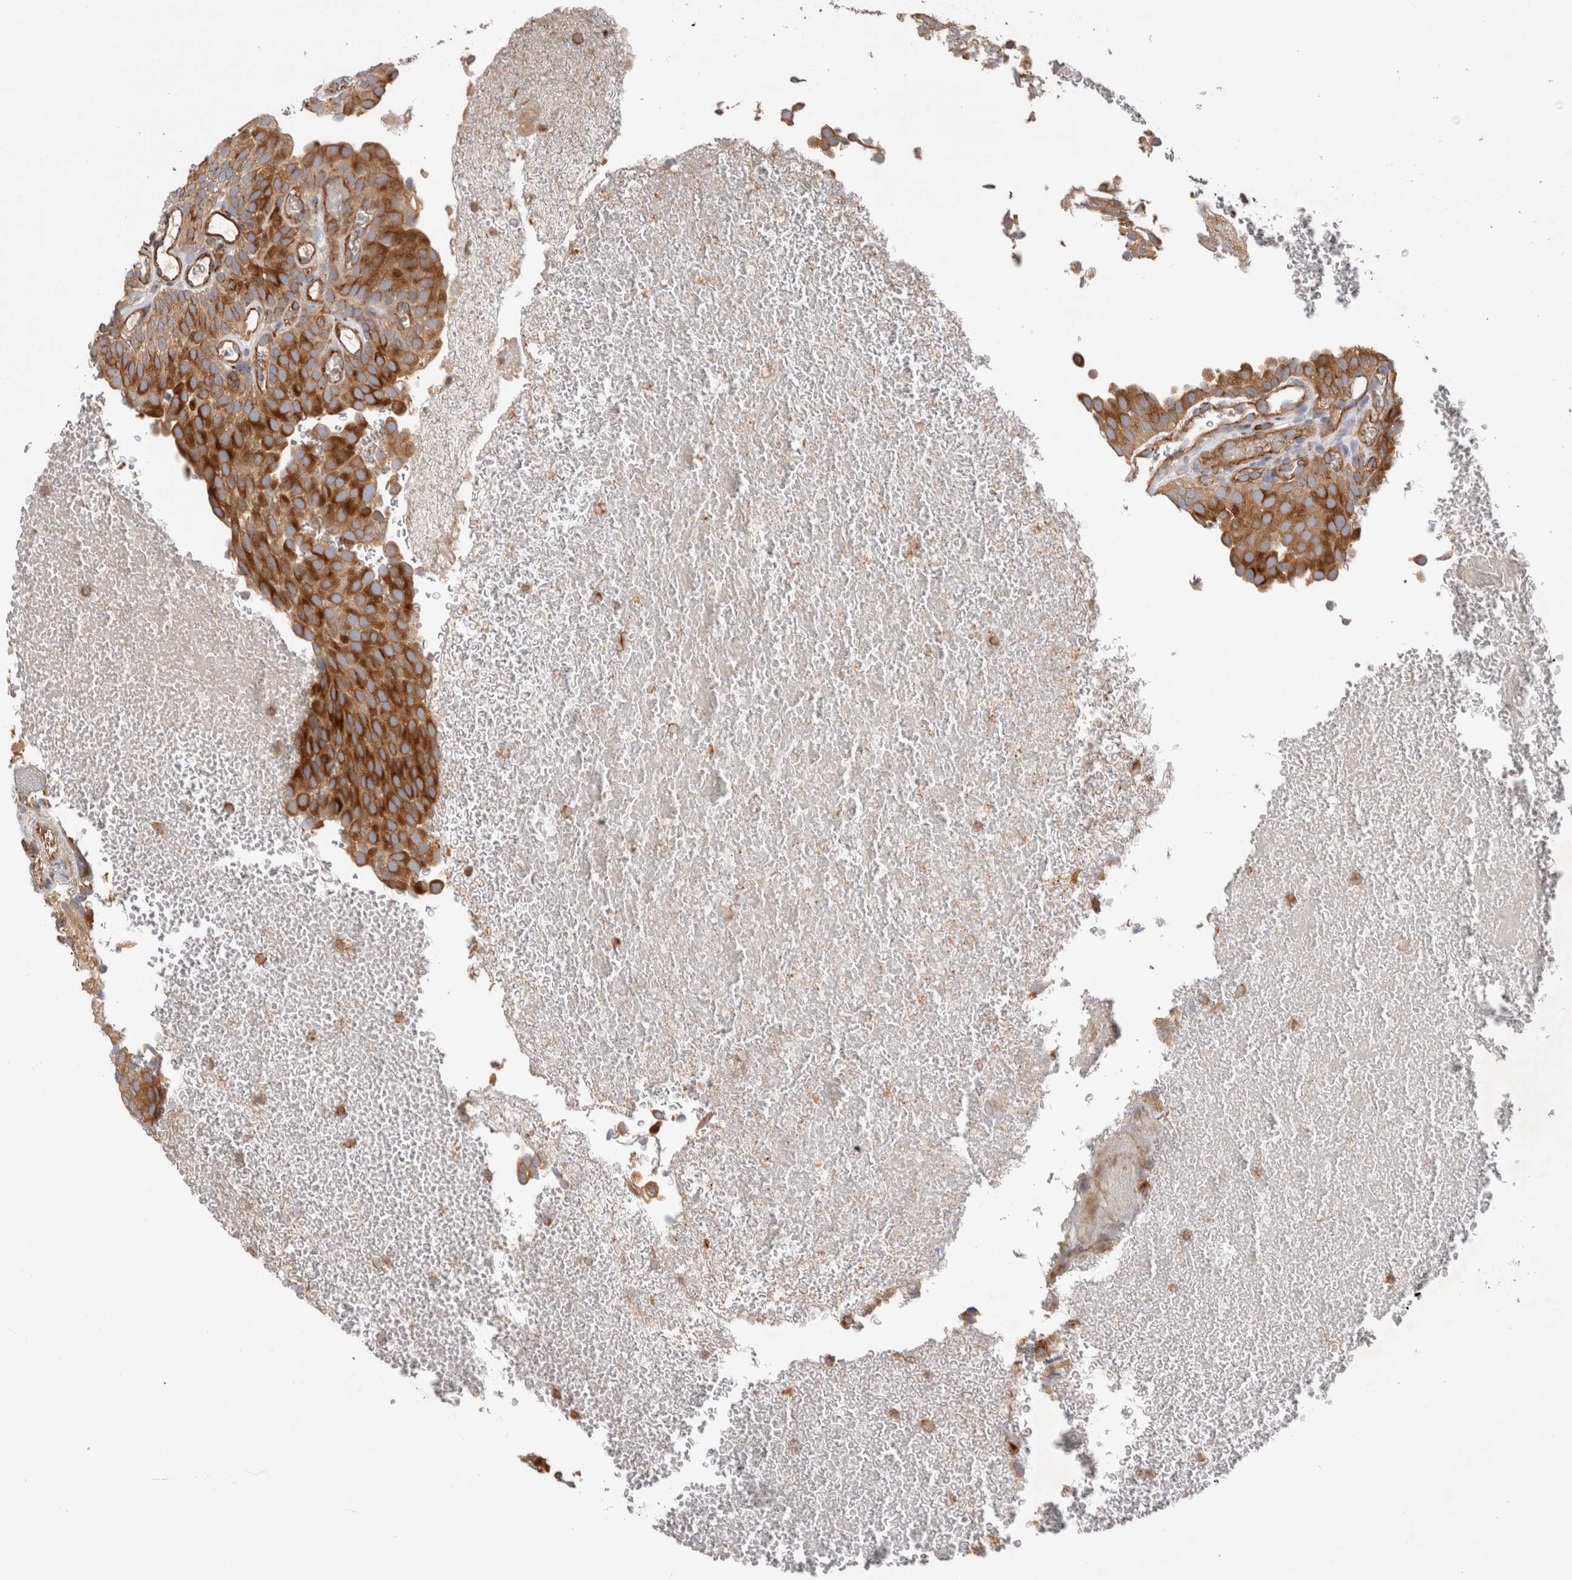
{"staining": {"intensity": "strong", "quantity": ">75%", "location": "cytoplasmic/membranous"}, "tissue": "urothelial cancer", "cell_type": "Tumor cells", "image_type": "cancer", "snomed": [{"axis": "morphology", "description": "Urothelial carcinoma, Low grade"}, {"axis": "topography", "description": "Urinary bladder"}], "caption": "This is a histology image of immunohistochemistry staining of low-grade urothelial carcinoma, which shows strong expression in the cytoplasmic/membranous of tumor cells.", "gene": "BNIP2", "patient": {"sex": "male", "age": 78}}